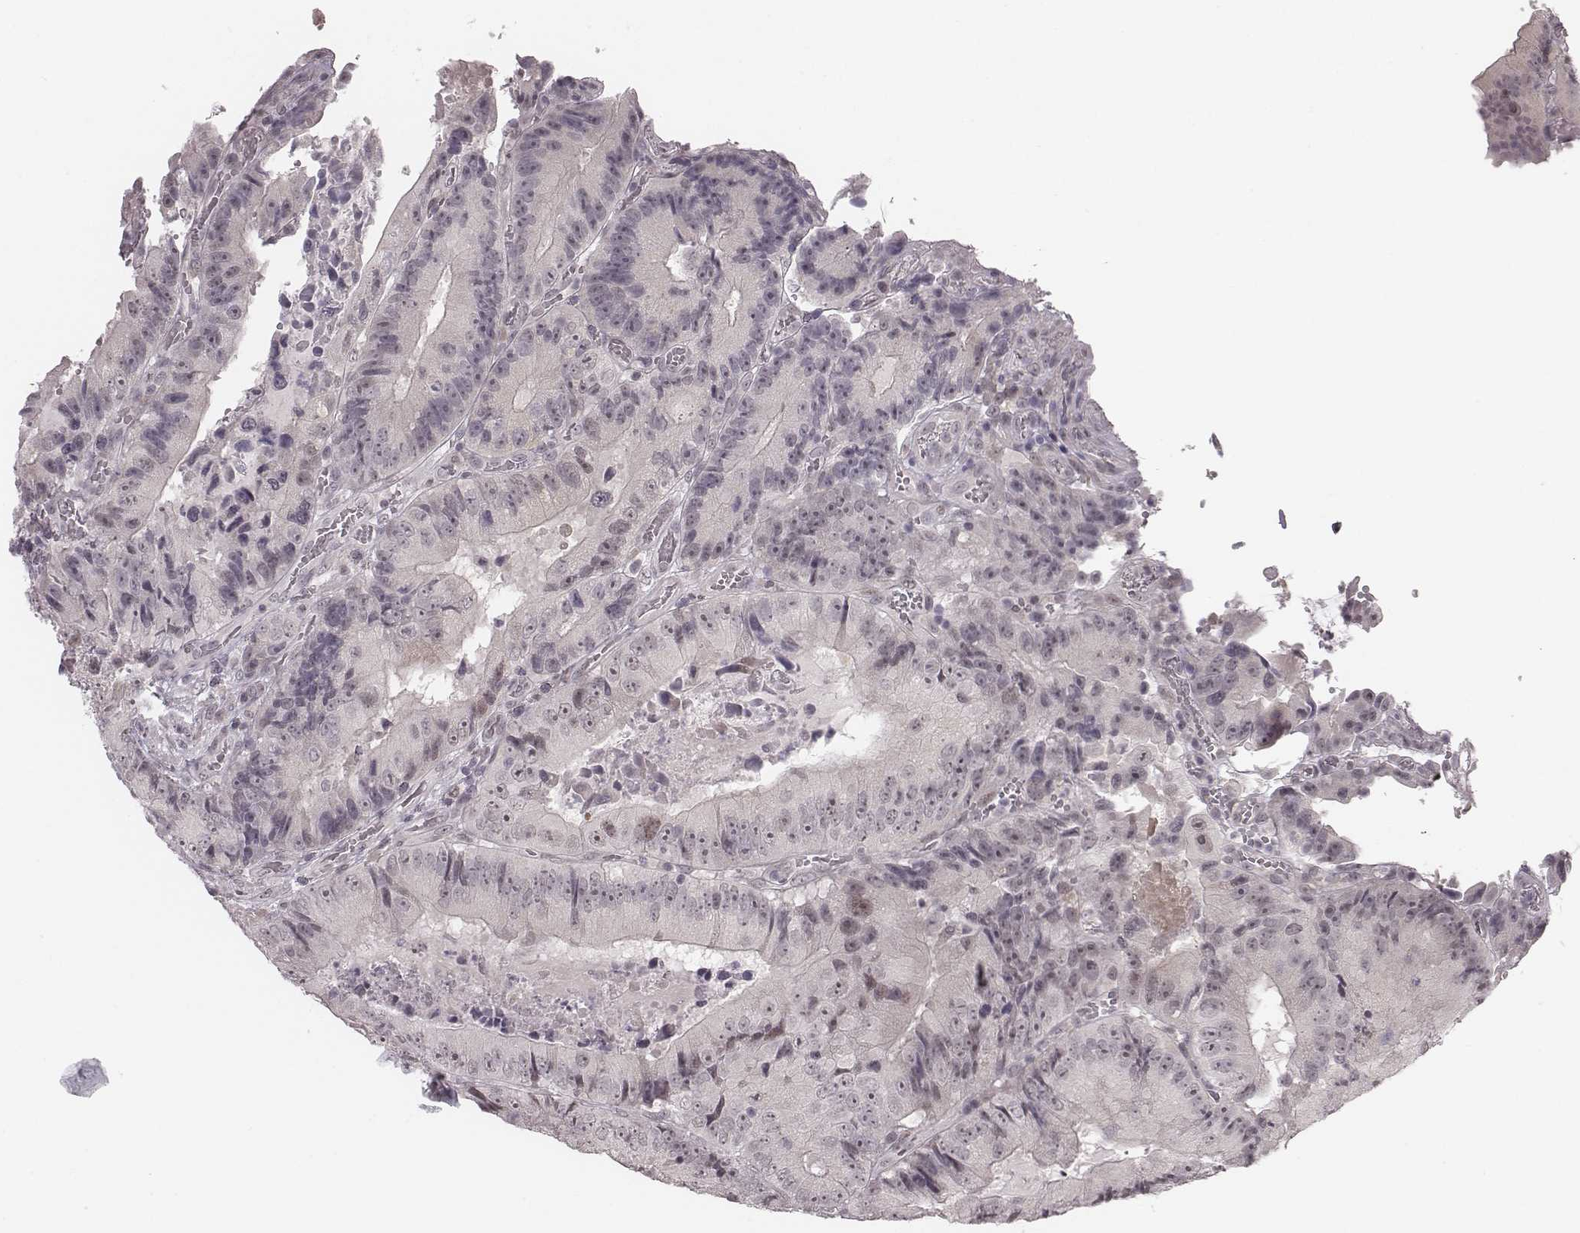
{"staining": {"intensity": "negative", "quantity": "none", "location": "none"}, "tissue": "colorectal cancer", "cell_type": "Tumor cells", "image_type": "cancer", "snomed": [{"axis": "morphology", "description": "Adenocarcinoma, NOS"}, {"axis": "topography", "description": "Colon"}], "caption": "Immunohistochemistry (IHC) image of neoplastic tissue: human adenocarcinoma (colorectal) stained with DAB displays no significant protein expression in tumor cells.", "gene": "RPGRIP1", "patient": {"sex": "female", "age": 86}}